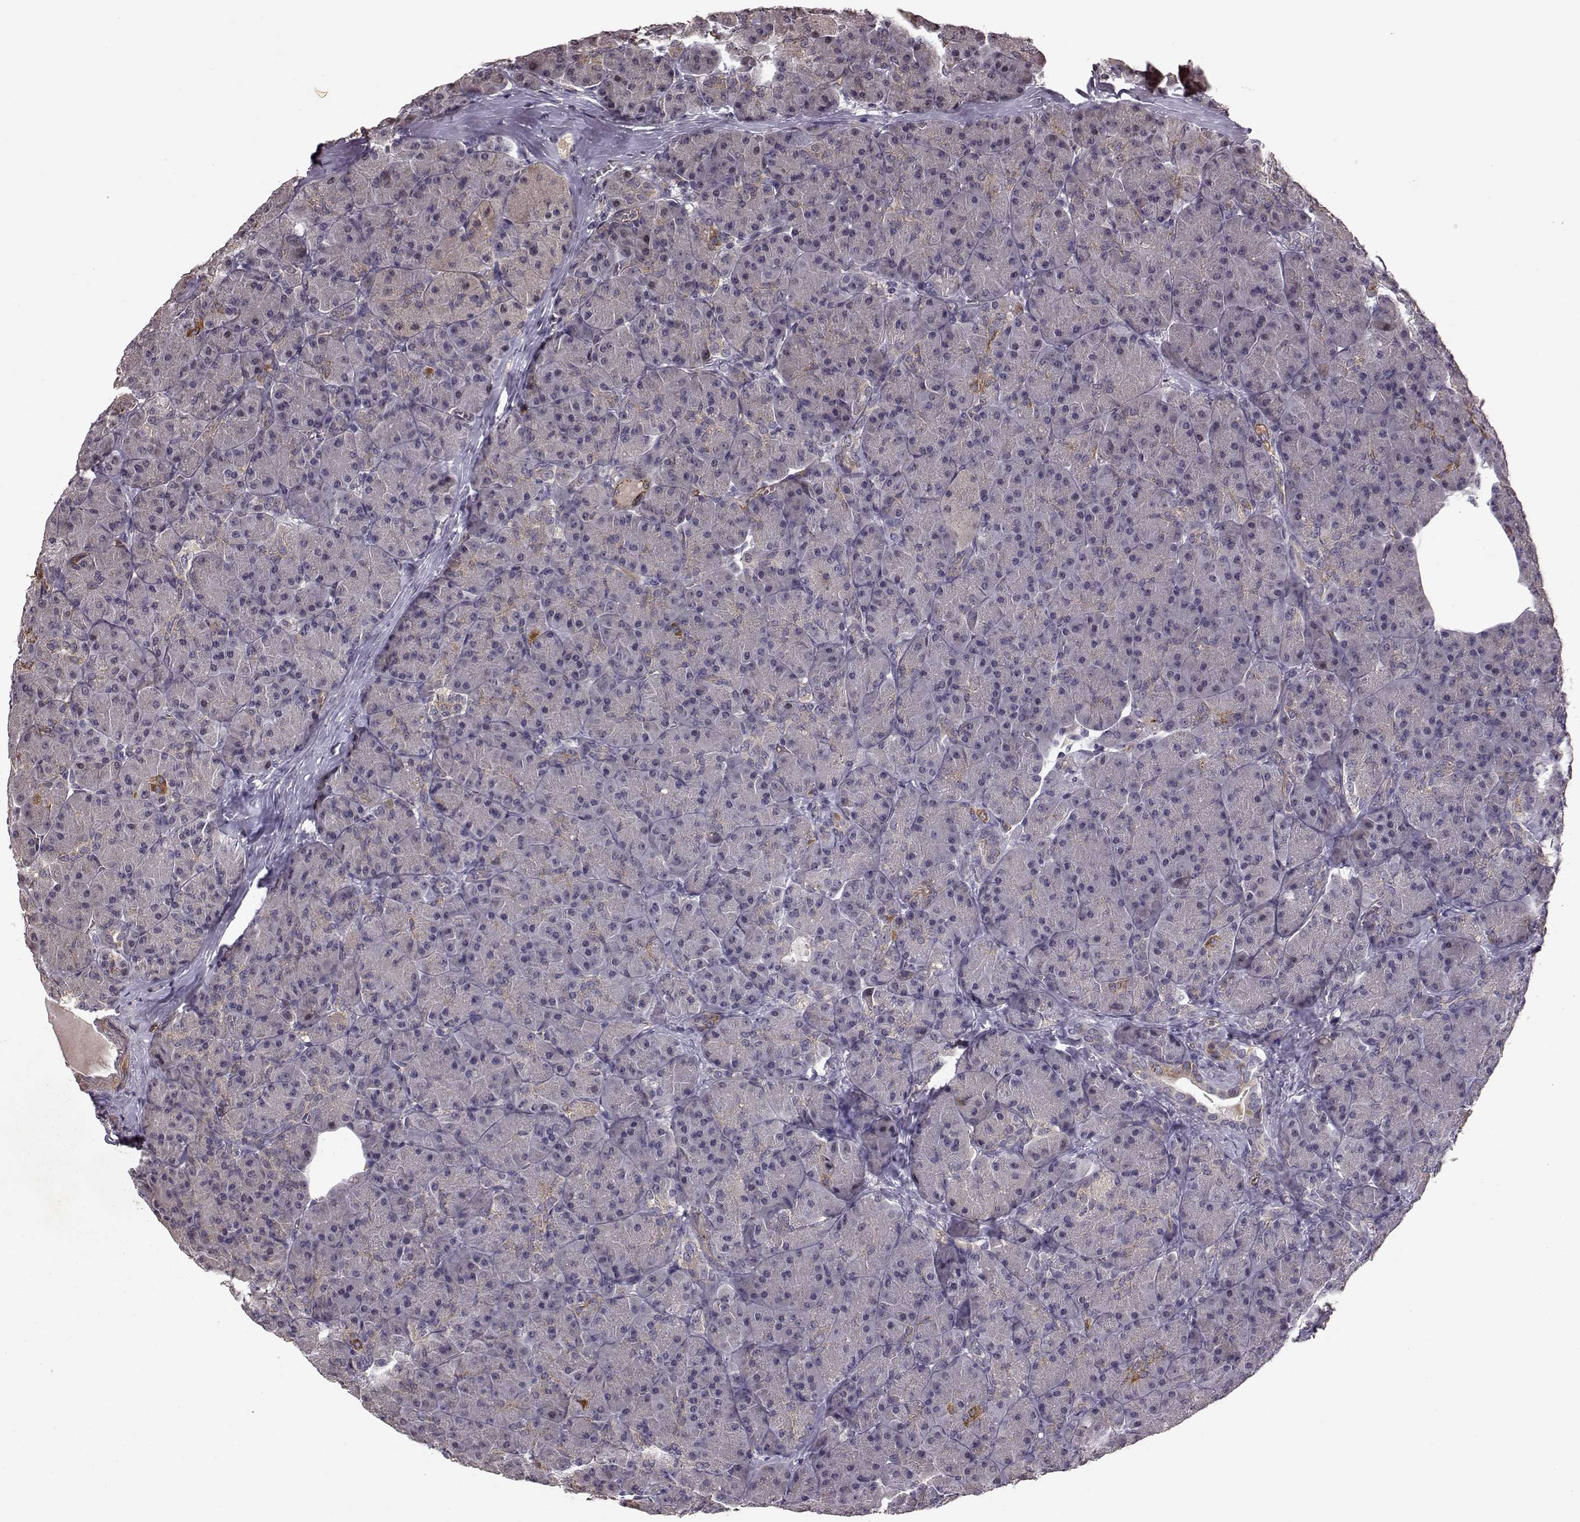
{"staining": {"intensity": "negative", "quantity": "none", "location": "none"}, "tissue": "pancreas", "cell_type": "Exocrine glandular cells", "image_type": "normal", "snomed": [{"axis": "morphology", "description": "Normal tissue, NOS"}, {"axis": "topography", "description": "Pancreas"}], "caption": "Human pancreas stained for a protein using IHC shows no staining in exocrine glandular cells.", "gene": "BACH2", "patient": {"sex": "male", "age": 57}}